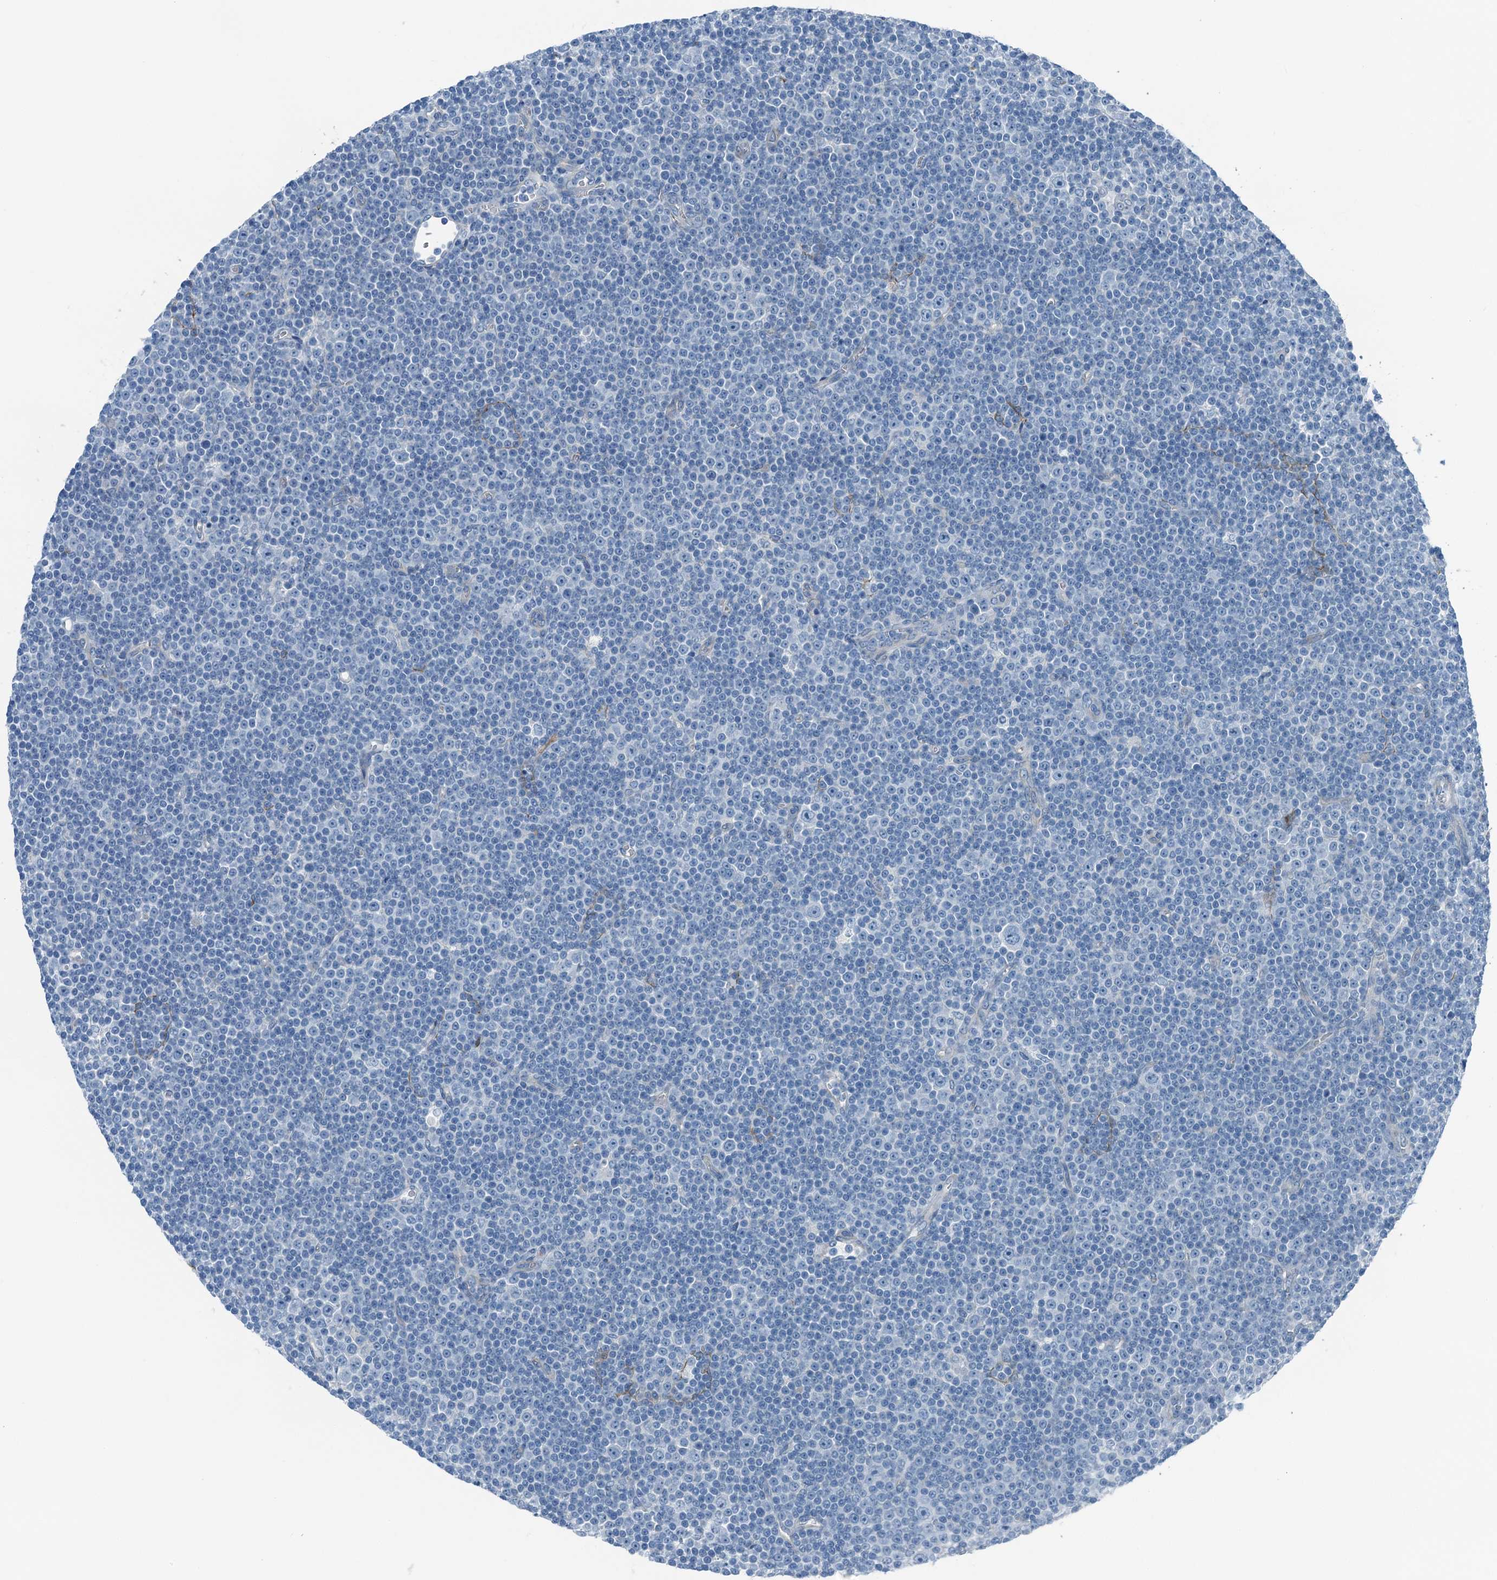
{"staining": {"intensity": "negative", "quantity": "none", "location": "none"}, "tissue": "lymphoma", "cell_type": "Tumor cells", "image_type": "cancer", "snomed": [{"axis": "morphology", "description": "Malignant lymphoma, non-Hodgkin's type, Low grade"}, {"axis": "topography", "description": "Lymph node"}], "caption": "Tumor cells are negative for protein expression in human lymphoma.", "gene": "TMOD2", "patient": {"sex": "female", "age": 67}}